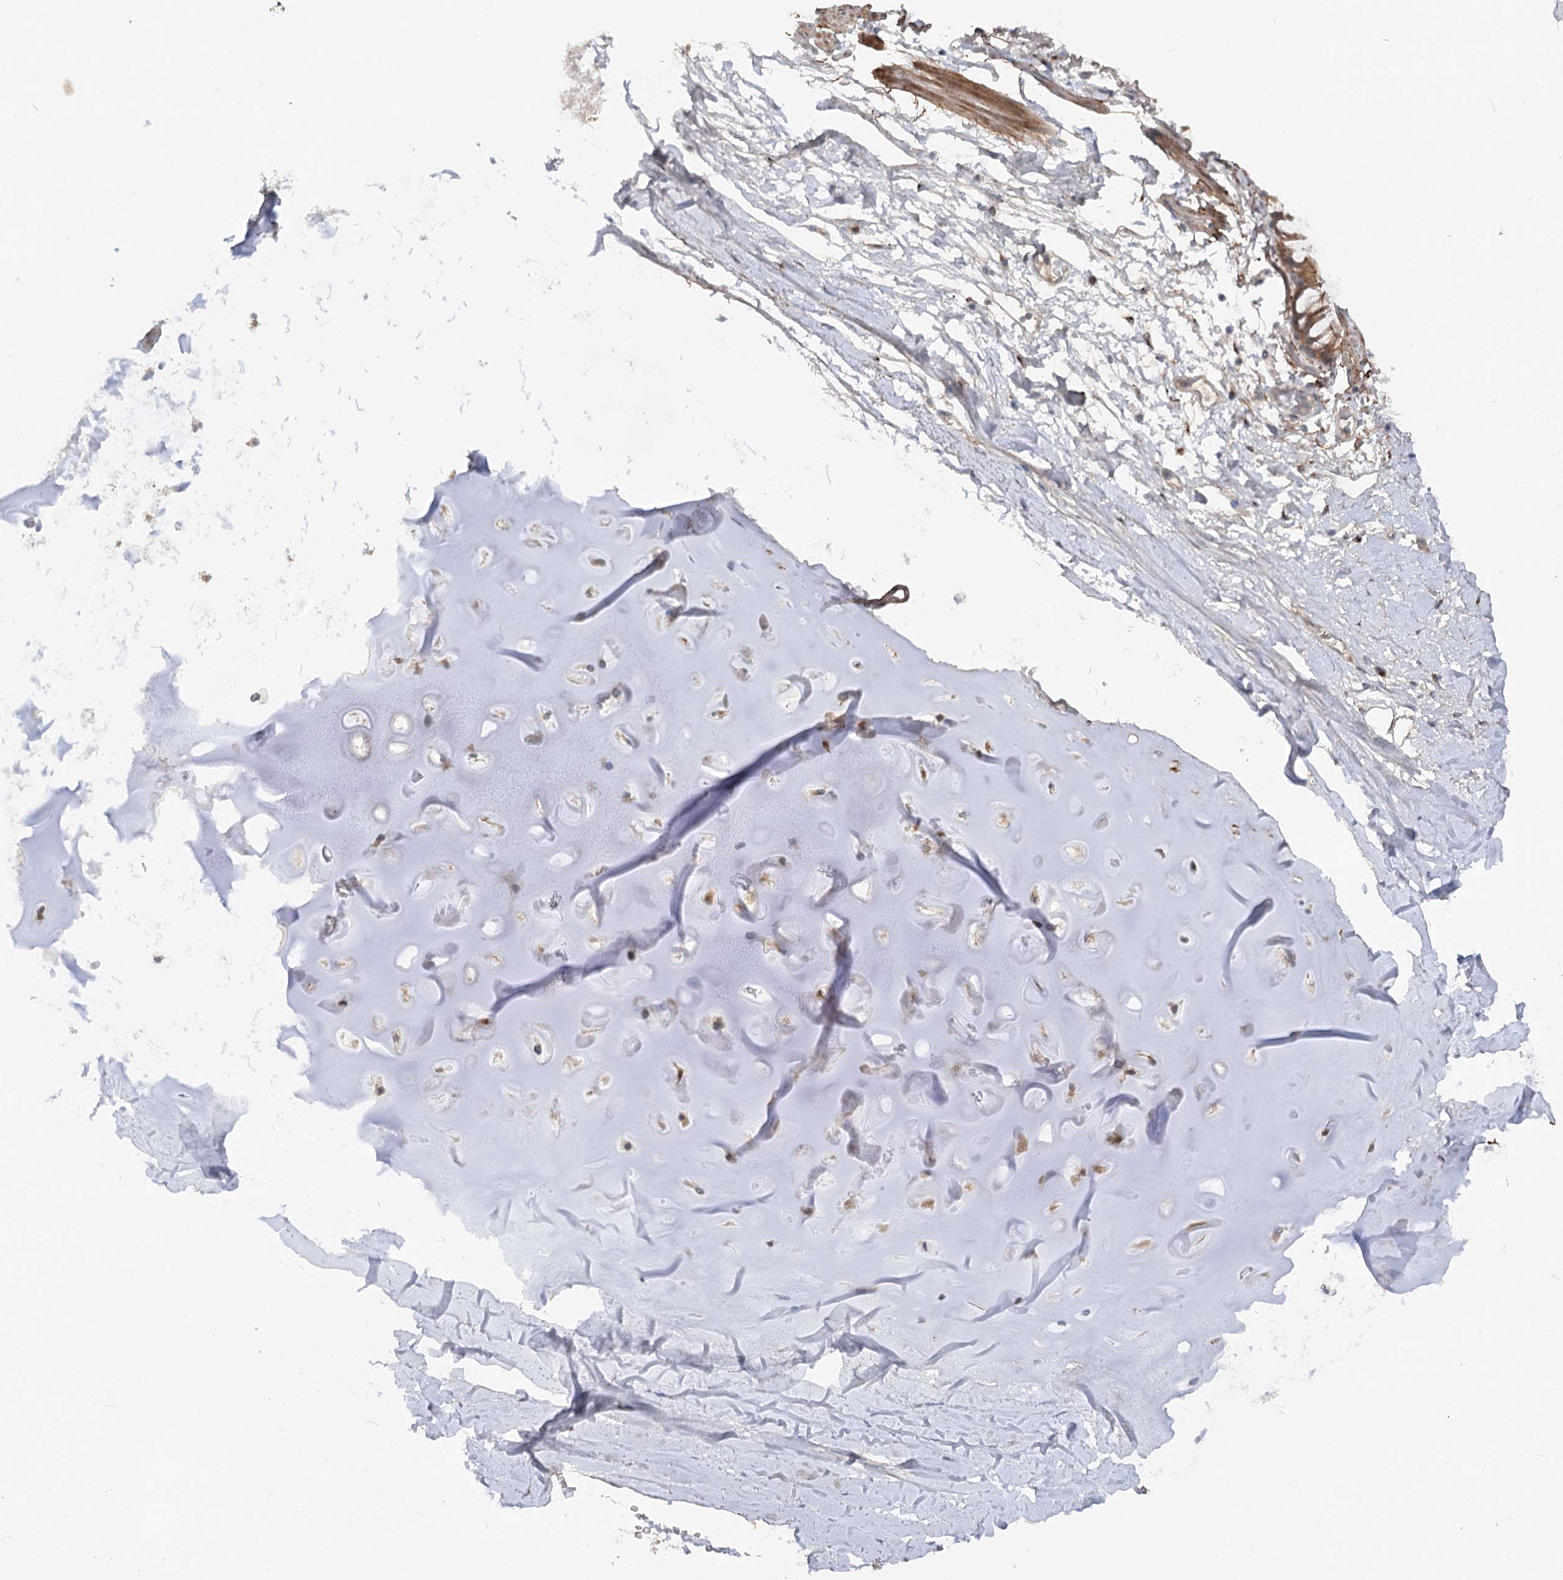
{"staining": {"intensity": "weak", "quantity": ">75%", "location": "cytoplasmic/membranous"}, "tissue": "adipose tissue", "cell_type": "Adipocytes", "image_type": "normal", "snomed": [{"axis": "morphology", "description": "Normal tissue, NOS"}, {"axis": "topography", "description": "Lymph node"}, {"axis": "topography", "description": "Bronchus"}], "caption": "Adipose tissue stained for a protein (brown) reveals weak cytoplasmic/membranous positive staining in approximately >75% of adipocytes.", "gene": "FGF19", "patient": {"sex": "male", "age": 63}}